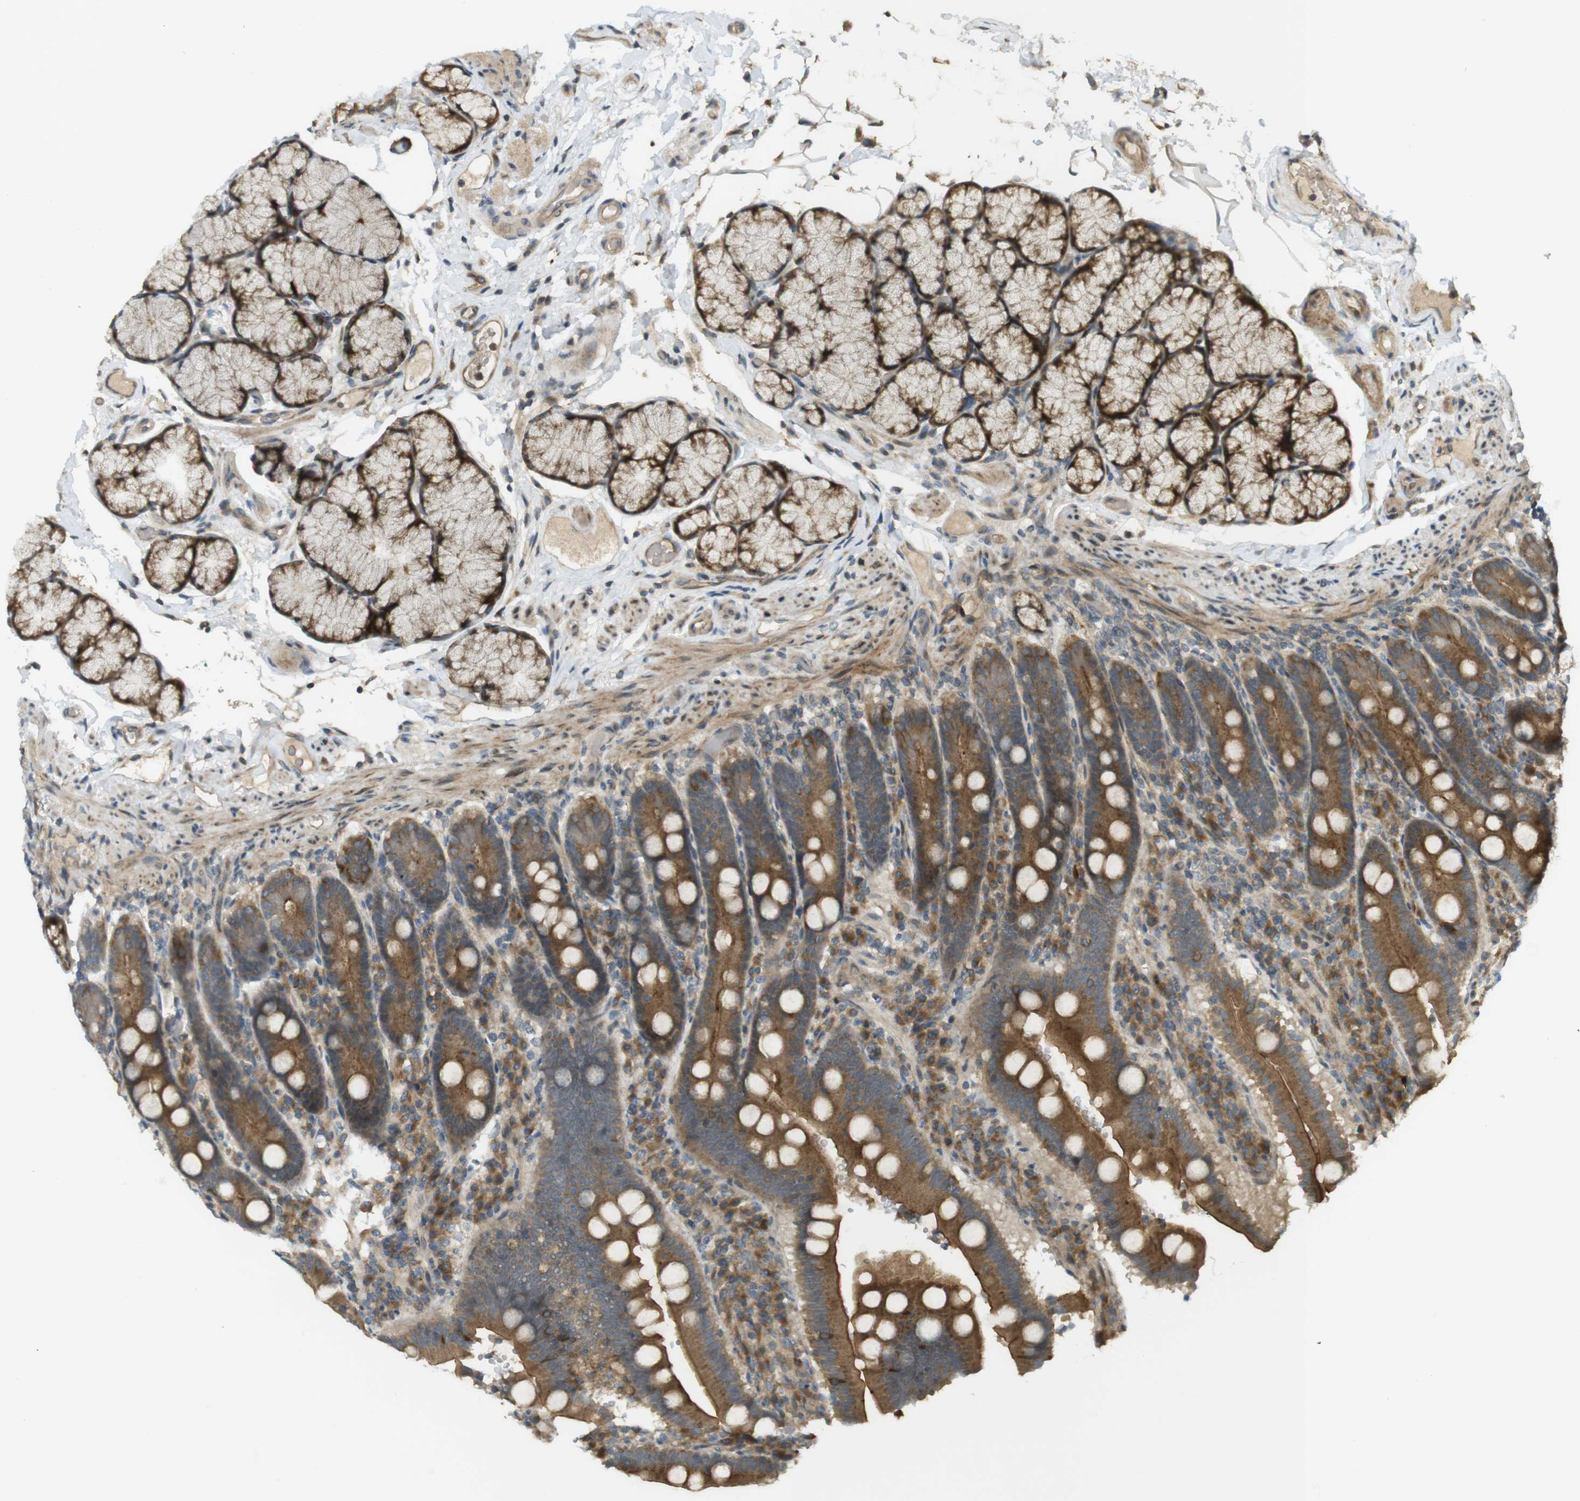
{"staining": {"intensity": "strong", "quantity": ">75%", "location": "cytoplasmic/membranous"}, "tissue": "duodenum", "cell_type": "Glandular cells", "image_type": "normal", "snomed": [{"axis": "morphology", "description": "Normal tissue, NOS"}, {"axis": "topography", "description": "Small intestine, NOS"}], "caption": "An IHC histopathology image of normal tissue is shown. Protein staining in brown shows strong cytoplasmic/membranous positivity in duodenum within glandular cells. Using DAB (3,3'-diaminobenzidine) (brown) and hematoxylin (blue) stains, captured at high magnification using brightfield microscopy.", "gene": "CLRN3", "patient": {"sex": "female", "age": 71}}